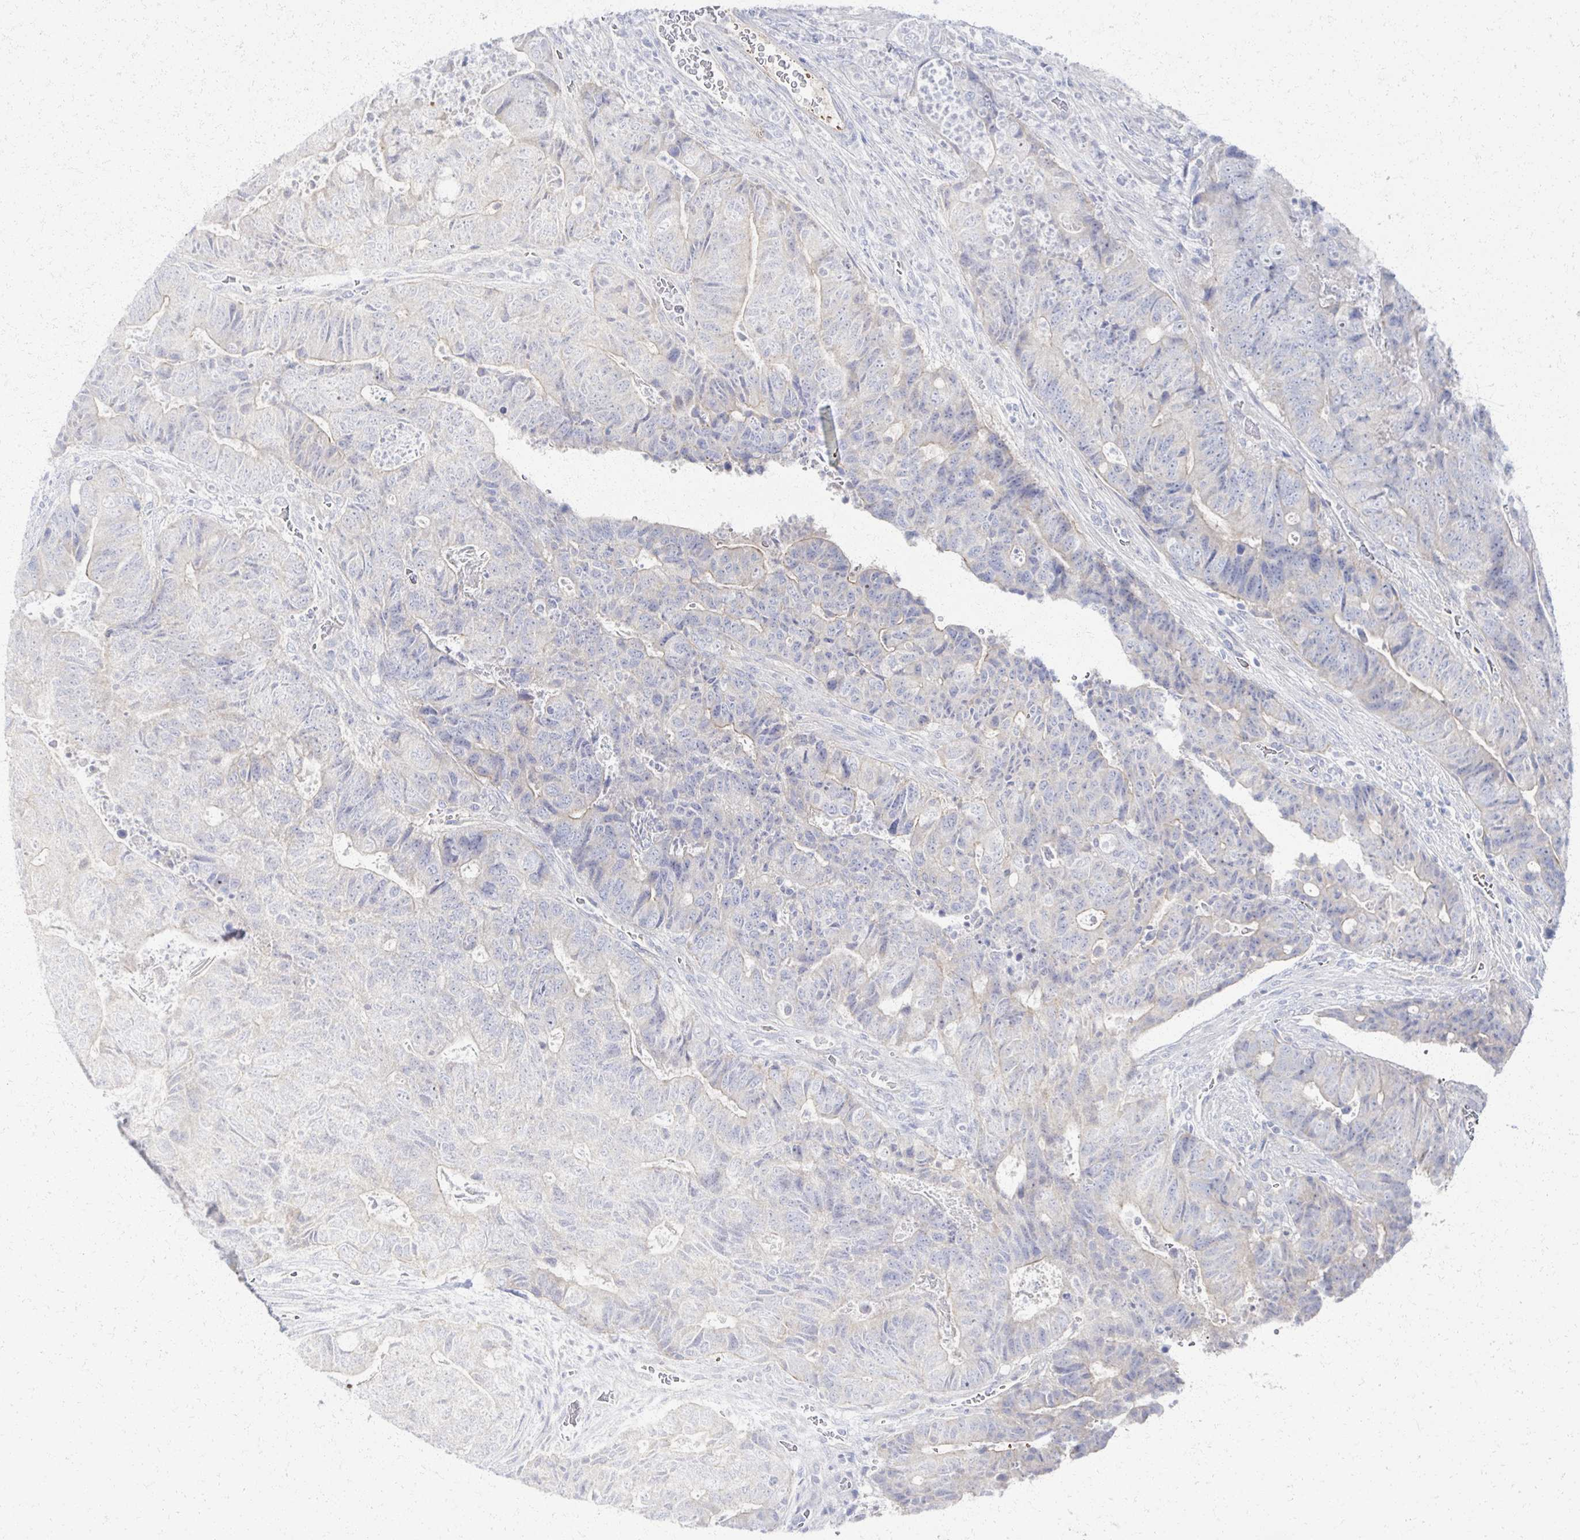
{"staining": {"intensity": "weak", "quantity": "<25%", "location": "cytoplasmic/membranous"}, "tissue": "colorectal cancer", "cell_type": "Tumor cells", "image_type": "cancer", "snomed": [{"axis": "morphology", "description": "Normal tissue, NOS"}, {"axis": "morphology", "description": "Adenocarcinoma, NOS"}, {"axis": "topography", "description": "Colon"}], "caption": "Tumor cells are negative for brown protein staining in colorectal adenocarcinoma. (Brightfield microscopy of DAB (3,3'-diaminobenzidine) immunohistochemistry at high magnification).", "gene": "PRR20A", "patient": {"sex": "female", "age": 48}}